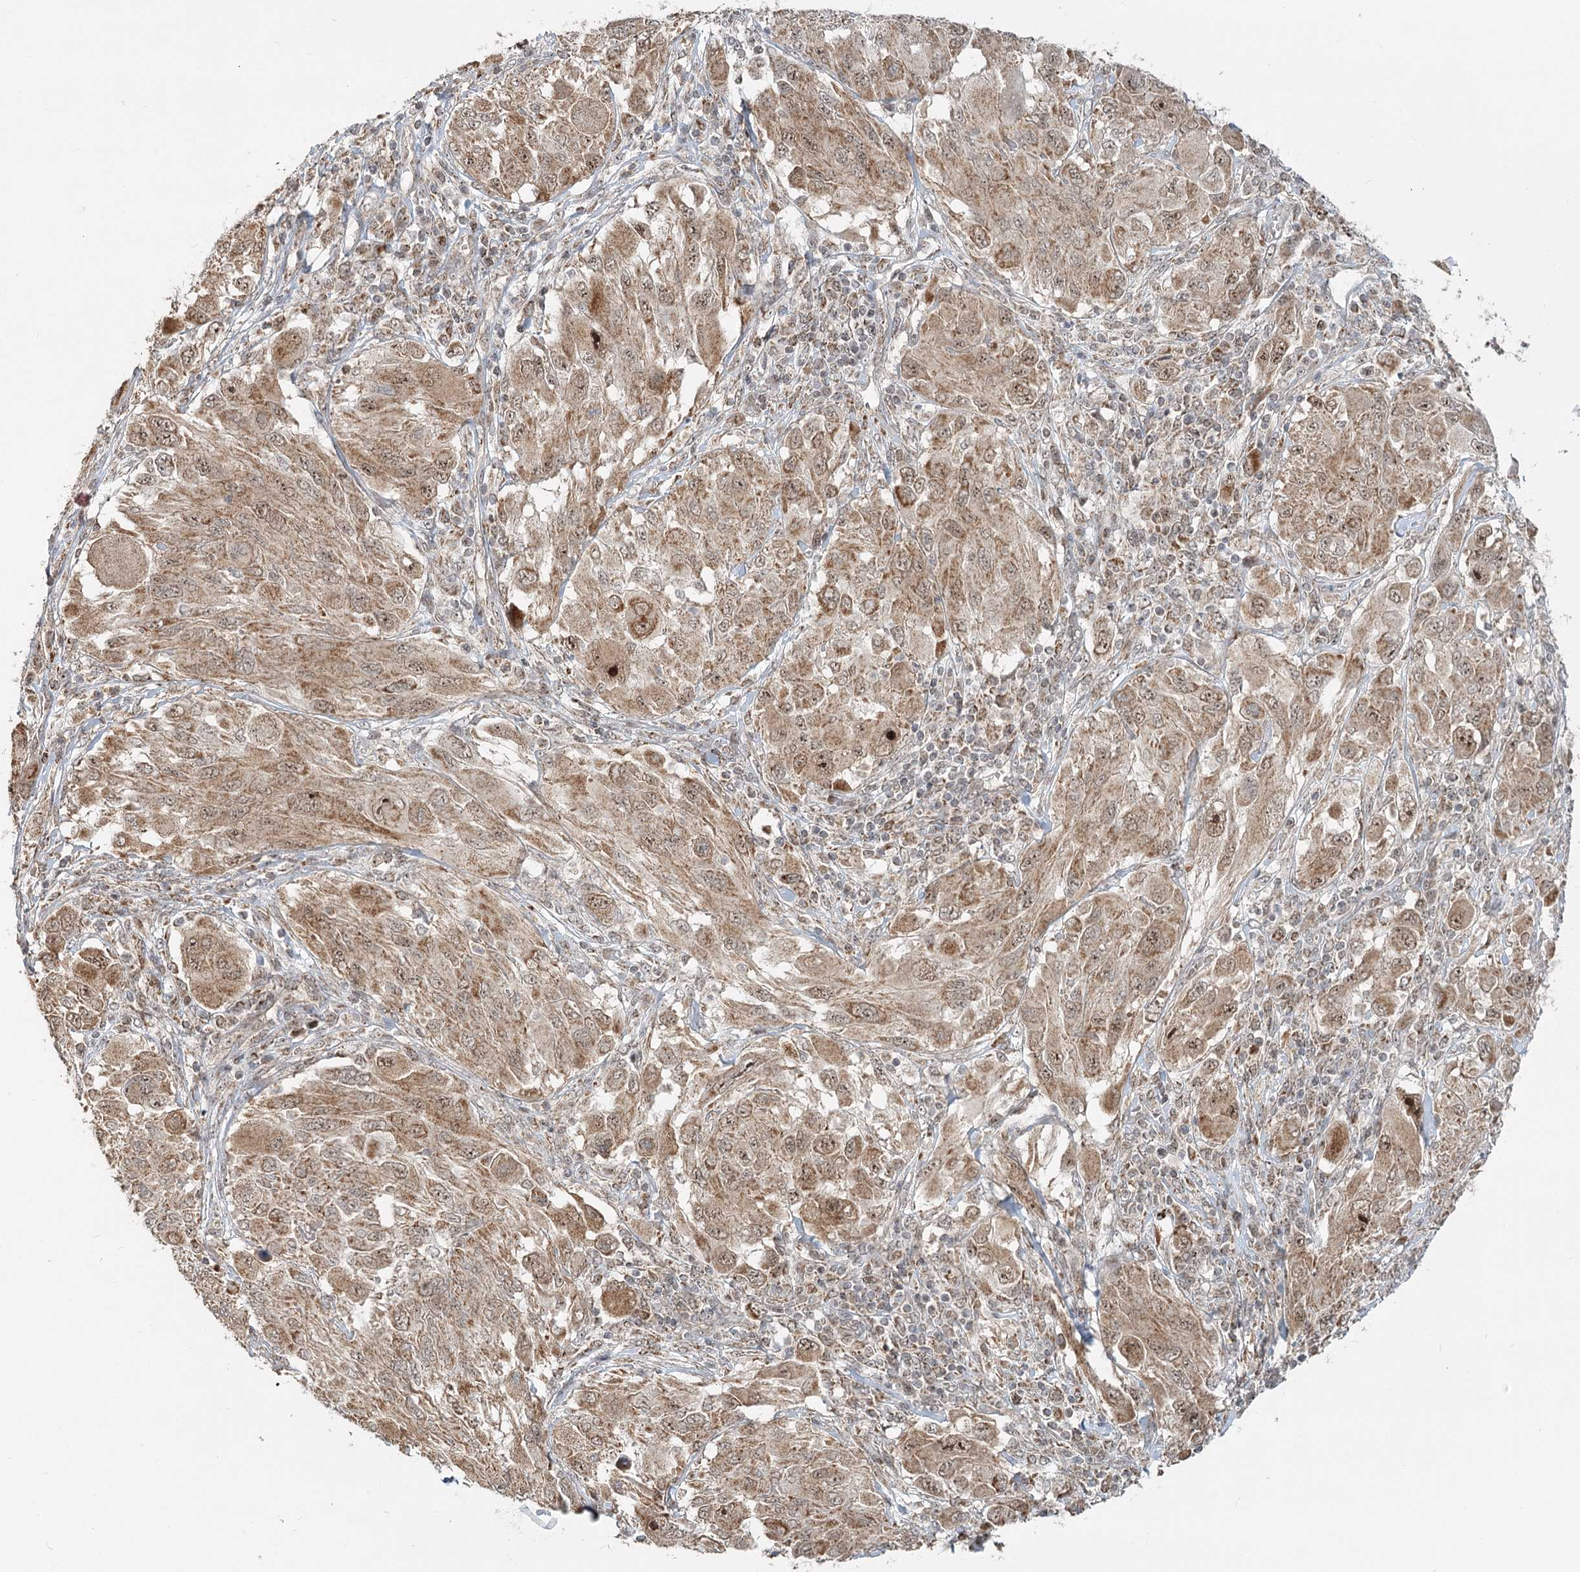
{"staining": {"intensity": "moderate", "quantity": ">75%", "location": "cytoplasmic/membranous,nuclear"}, "tissue": "melanoma", "cell_type": "Tumor cells", "image_type": "cancer", "snomed": [{"axis": "morphology", "description": "Malignant melanoma, NOS"}, {"axis": "topography", "description": "Skin"}], "caption": "Melanoma stained for a protein reveals moderate cytoplasmic/membranous and nuclear positivity in tumor cells.", "gene": "RTN4IP1", "patient": {"sex": "female", "age": 91}}